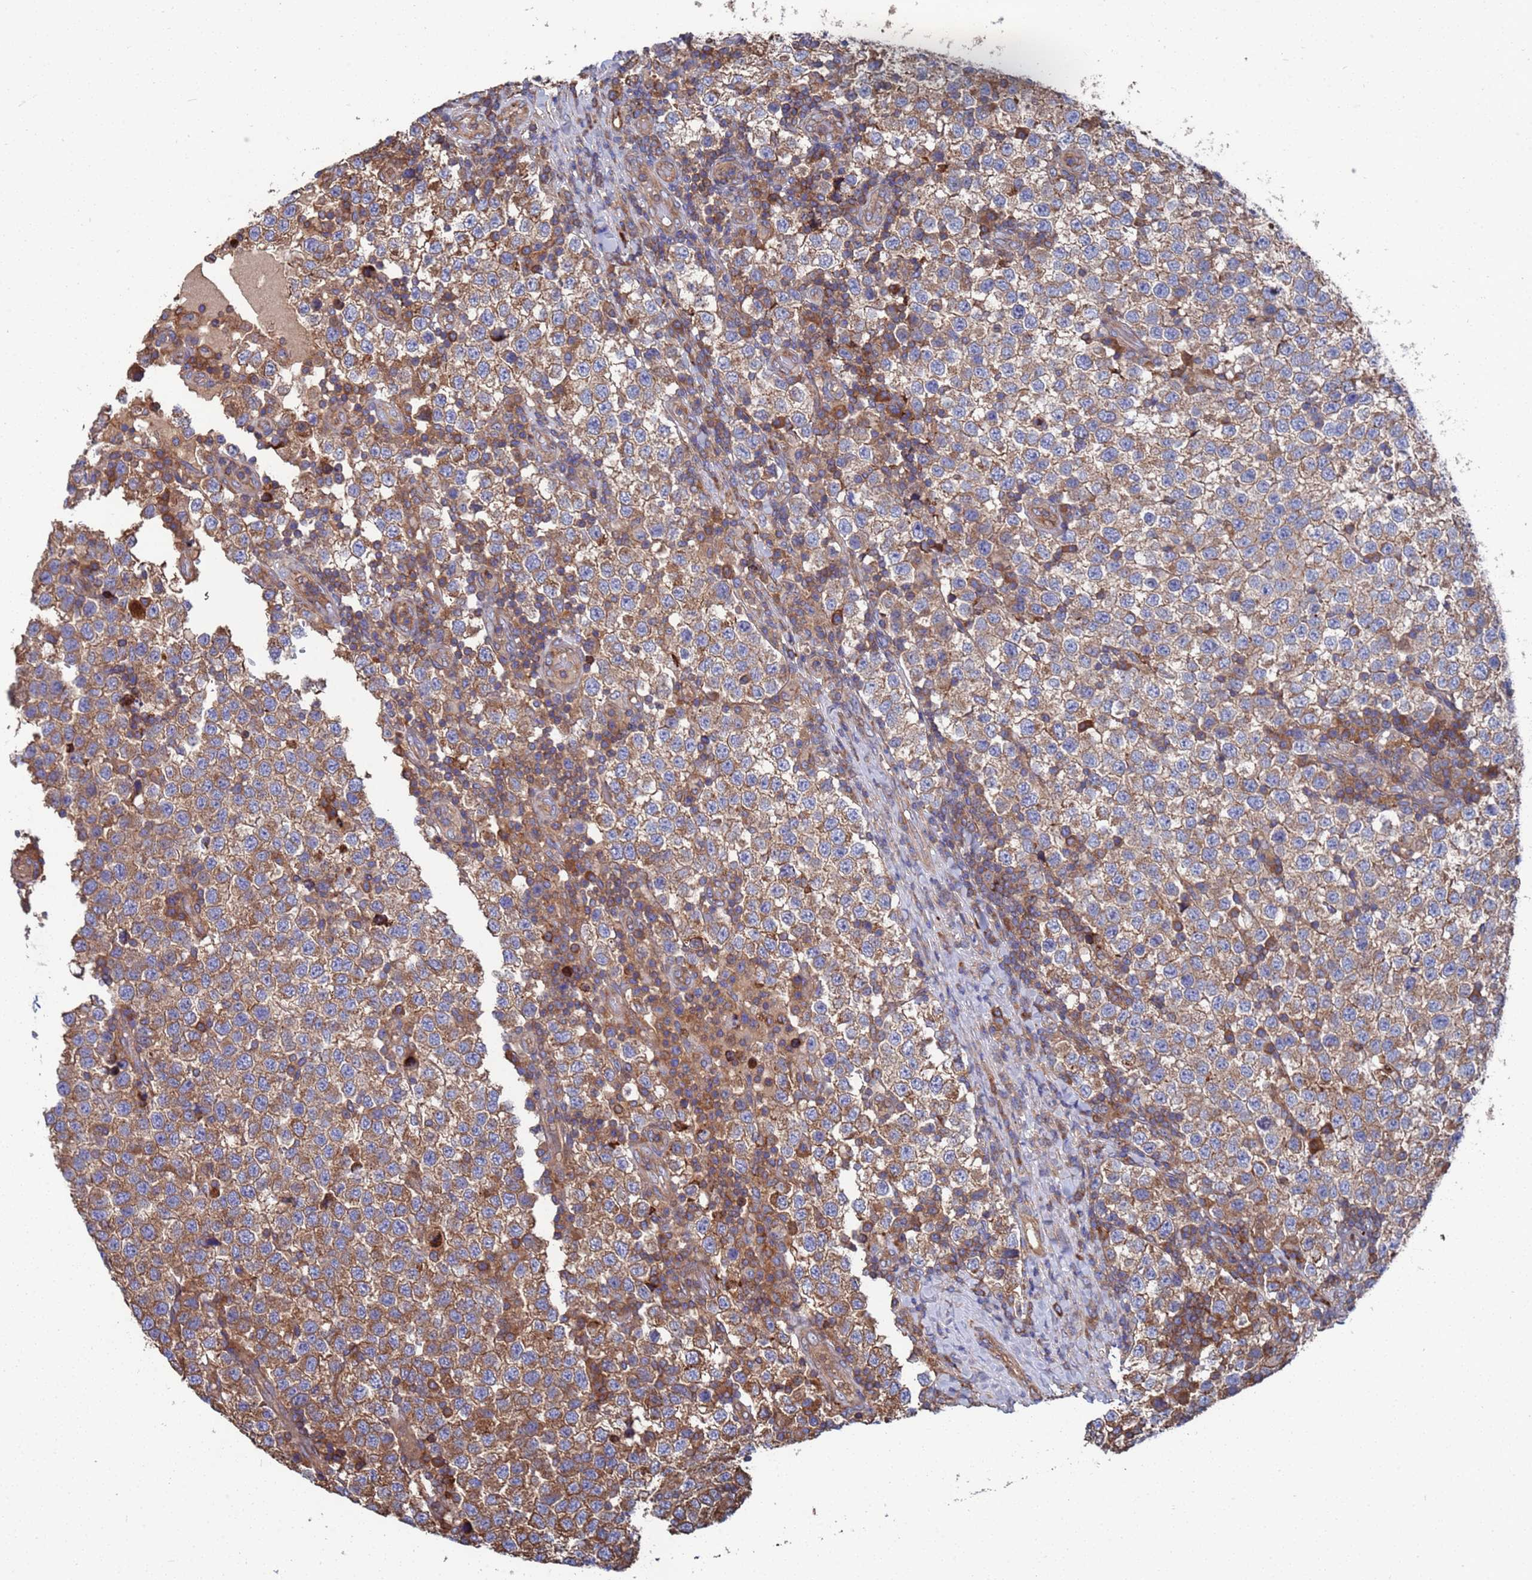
{"staining": {"intensity": "moderate", "quantity": ">75%", "location": "cytoplasmic/membranous"}, "tissue": "testis cancer", "cell_type": "Tumor cells", "image_type": "cancer", "snomed": [{"axis": "morphology", "description": "Seminoma, NOS"}, {"axis": "topography", "description": "Testis"}], "caption": "Moderate cytoplasmic/membranous positivity is present in approximately >75% of tumor cells in testis cancer.", "gene": "PYCR1", "patient": {"sex": "male", "age": 34}}